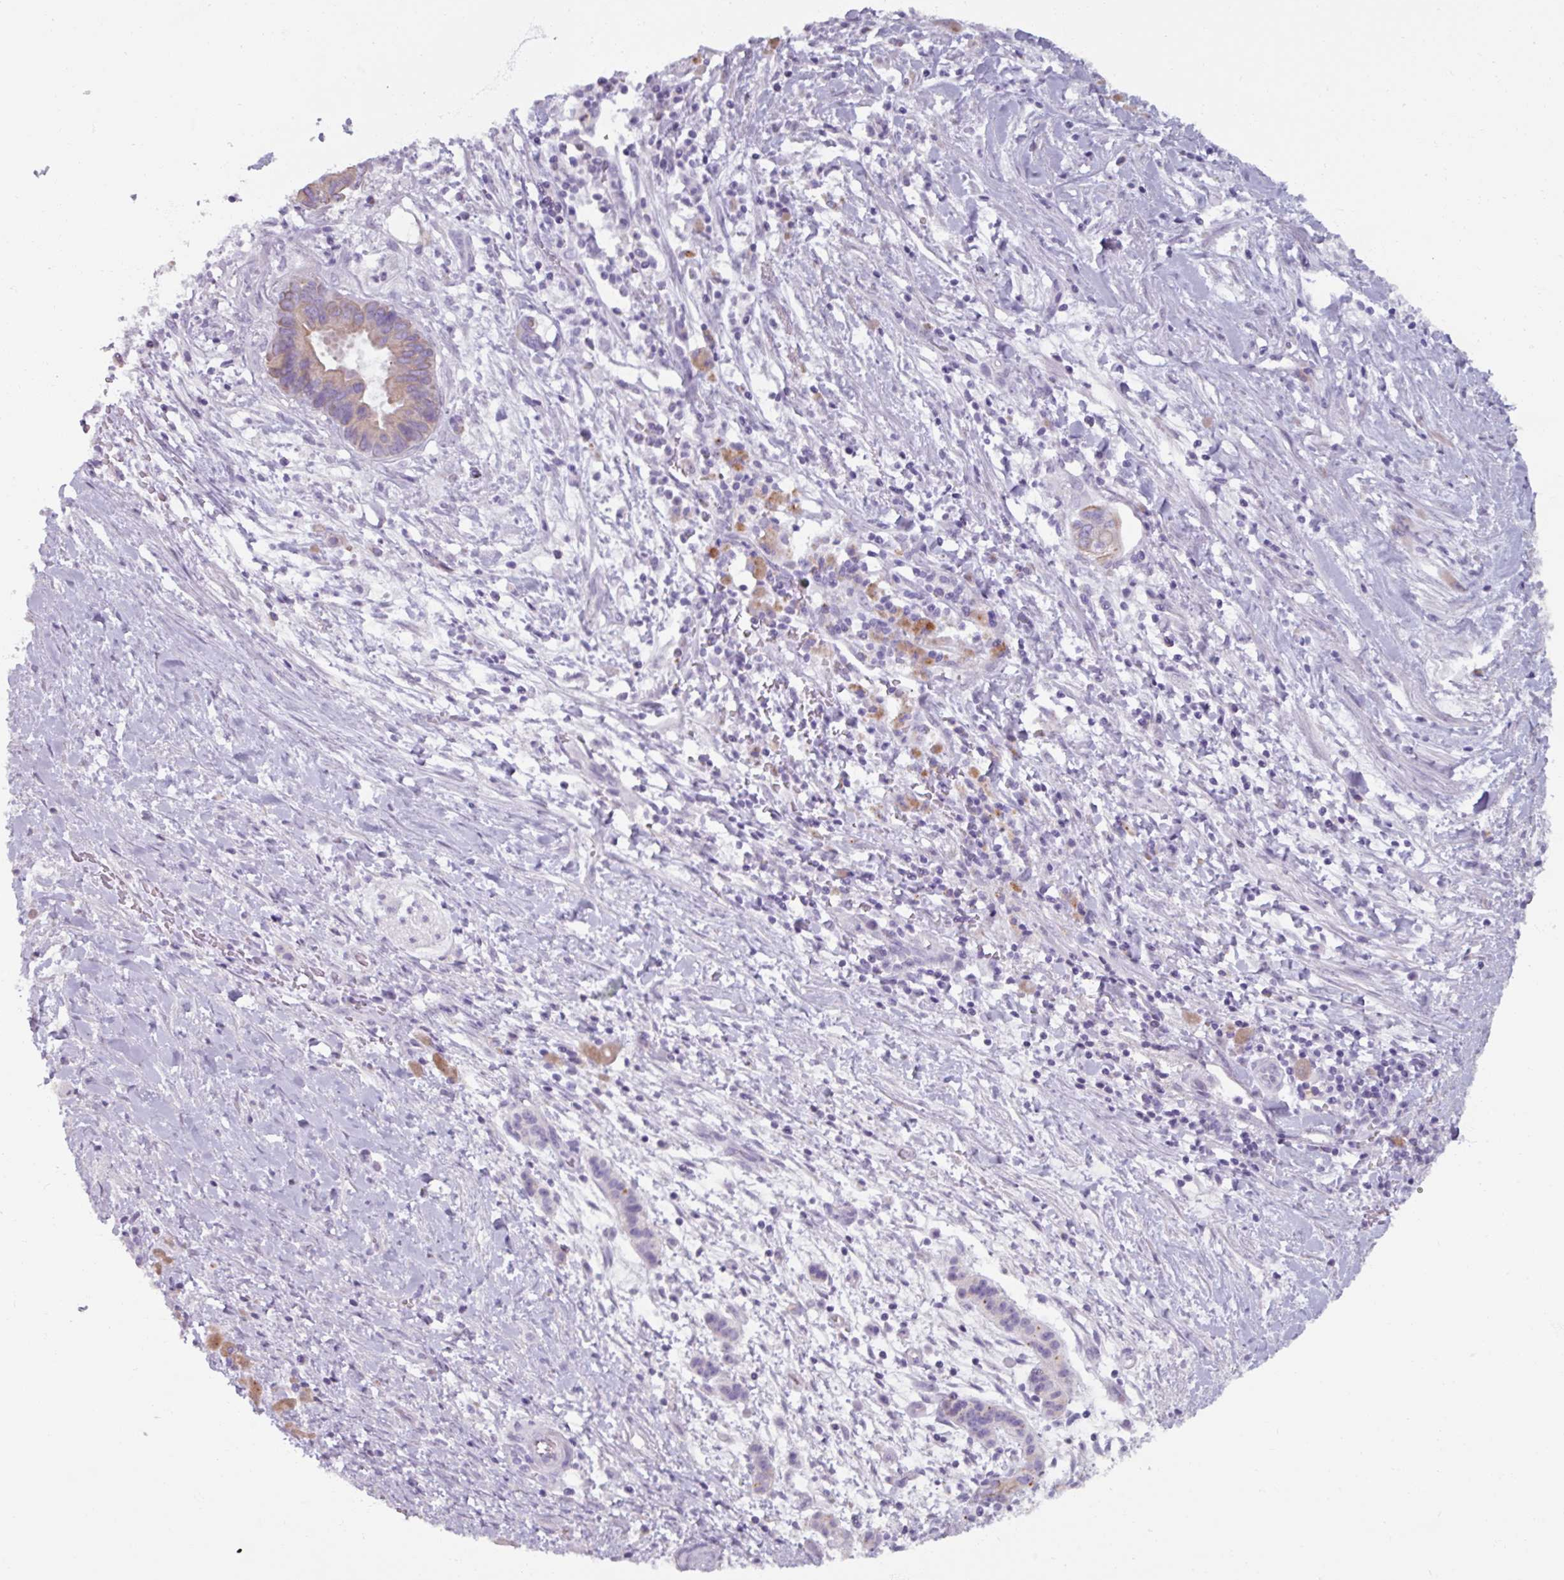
{"staining": {"intensity": "moderate", "quantity": "25%-75%", "location": "cytoplasmic/membranous"}, "tissue": "pancreatic cancer", "cell_type": "Tumor cells", "image_type": "cancer", "snomed": [{"axis": "morphology", "description": "Adenocarcinoma, NOS"}, {"axis": "topography", "description": "Pancreas"}], "caption": "Immunohistochemistry photomicrograph of pancreatic cancer stained for a protein (brown), which shows medium levels of moderate cytoplasmic/membranous positivity in approximately 25%-75% of tumor cells.", "gene": "SPESP1", "patient": {"sex": "male", "age": 68}}